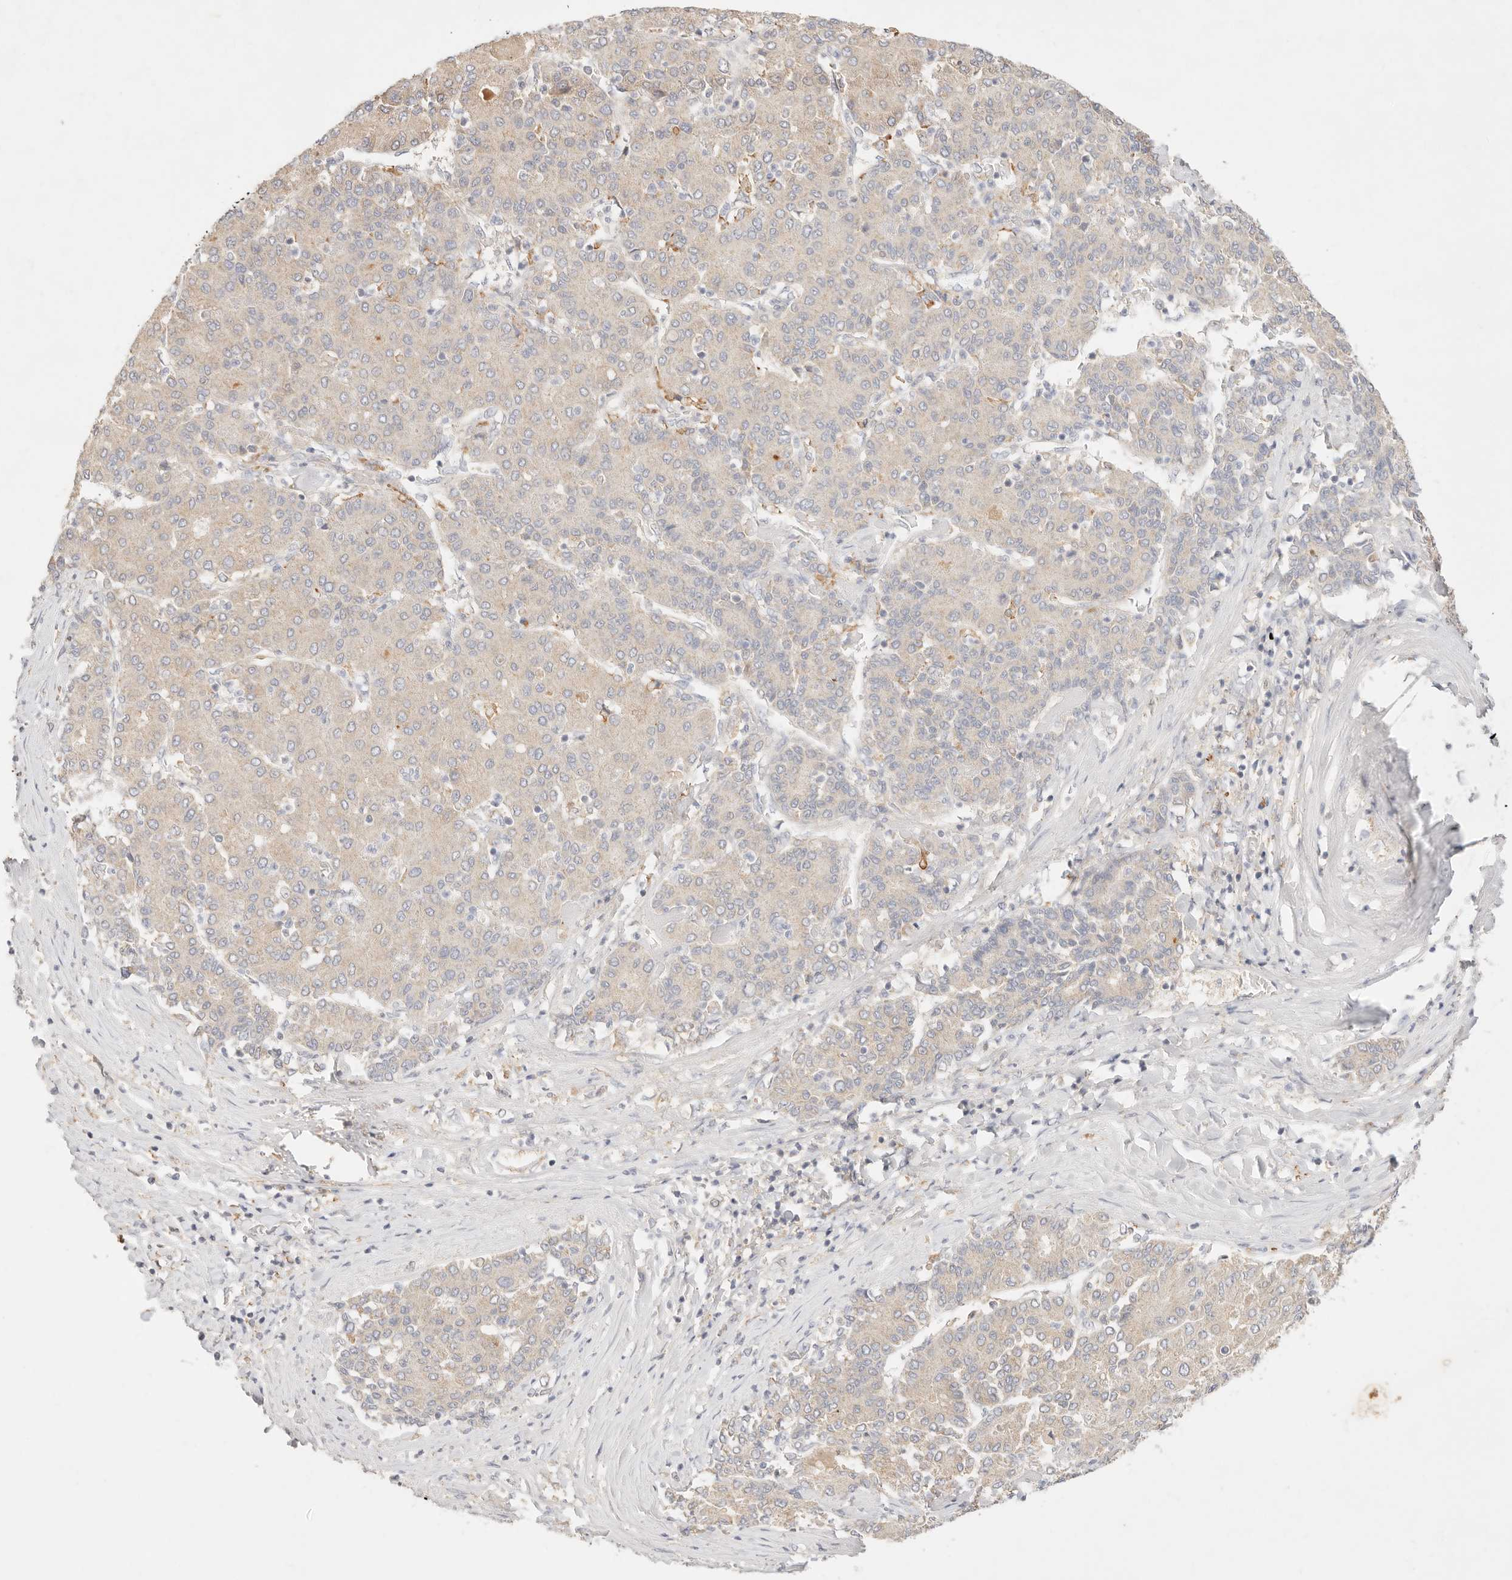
{"staining": {"intensity": "weak", "quantity": "25%-75%", "location": "cytoplasmic/membranous"}, "tissue": "liver cancer", "cell_type": "Tumor cells", "image_type": "cancer", "snomed": [{"axis": "morphology", "description": "Carcinoma, Hepatocellular, NOS"}, {"axis": "topography", "description": "Liver"}], "caption": "Hepatocellular carcinoma (liver) stained with a protein marker reveals weak staining in tumor cells.", "gene": "HK2", "patient": {"sex": "male", "age": 65}}